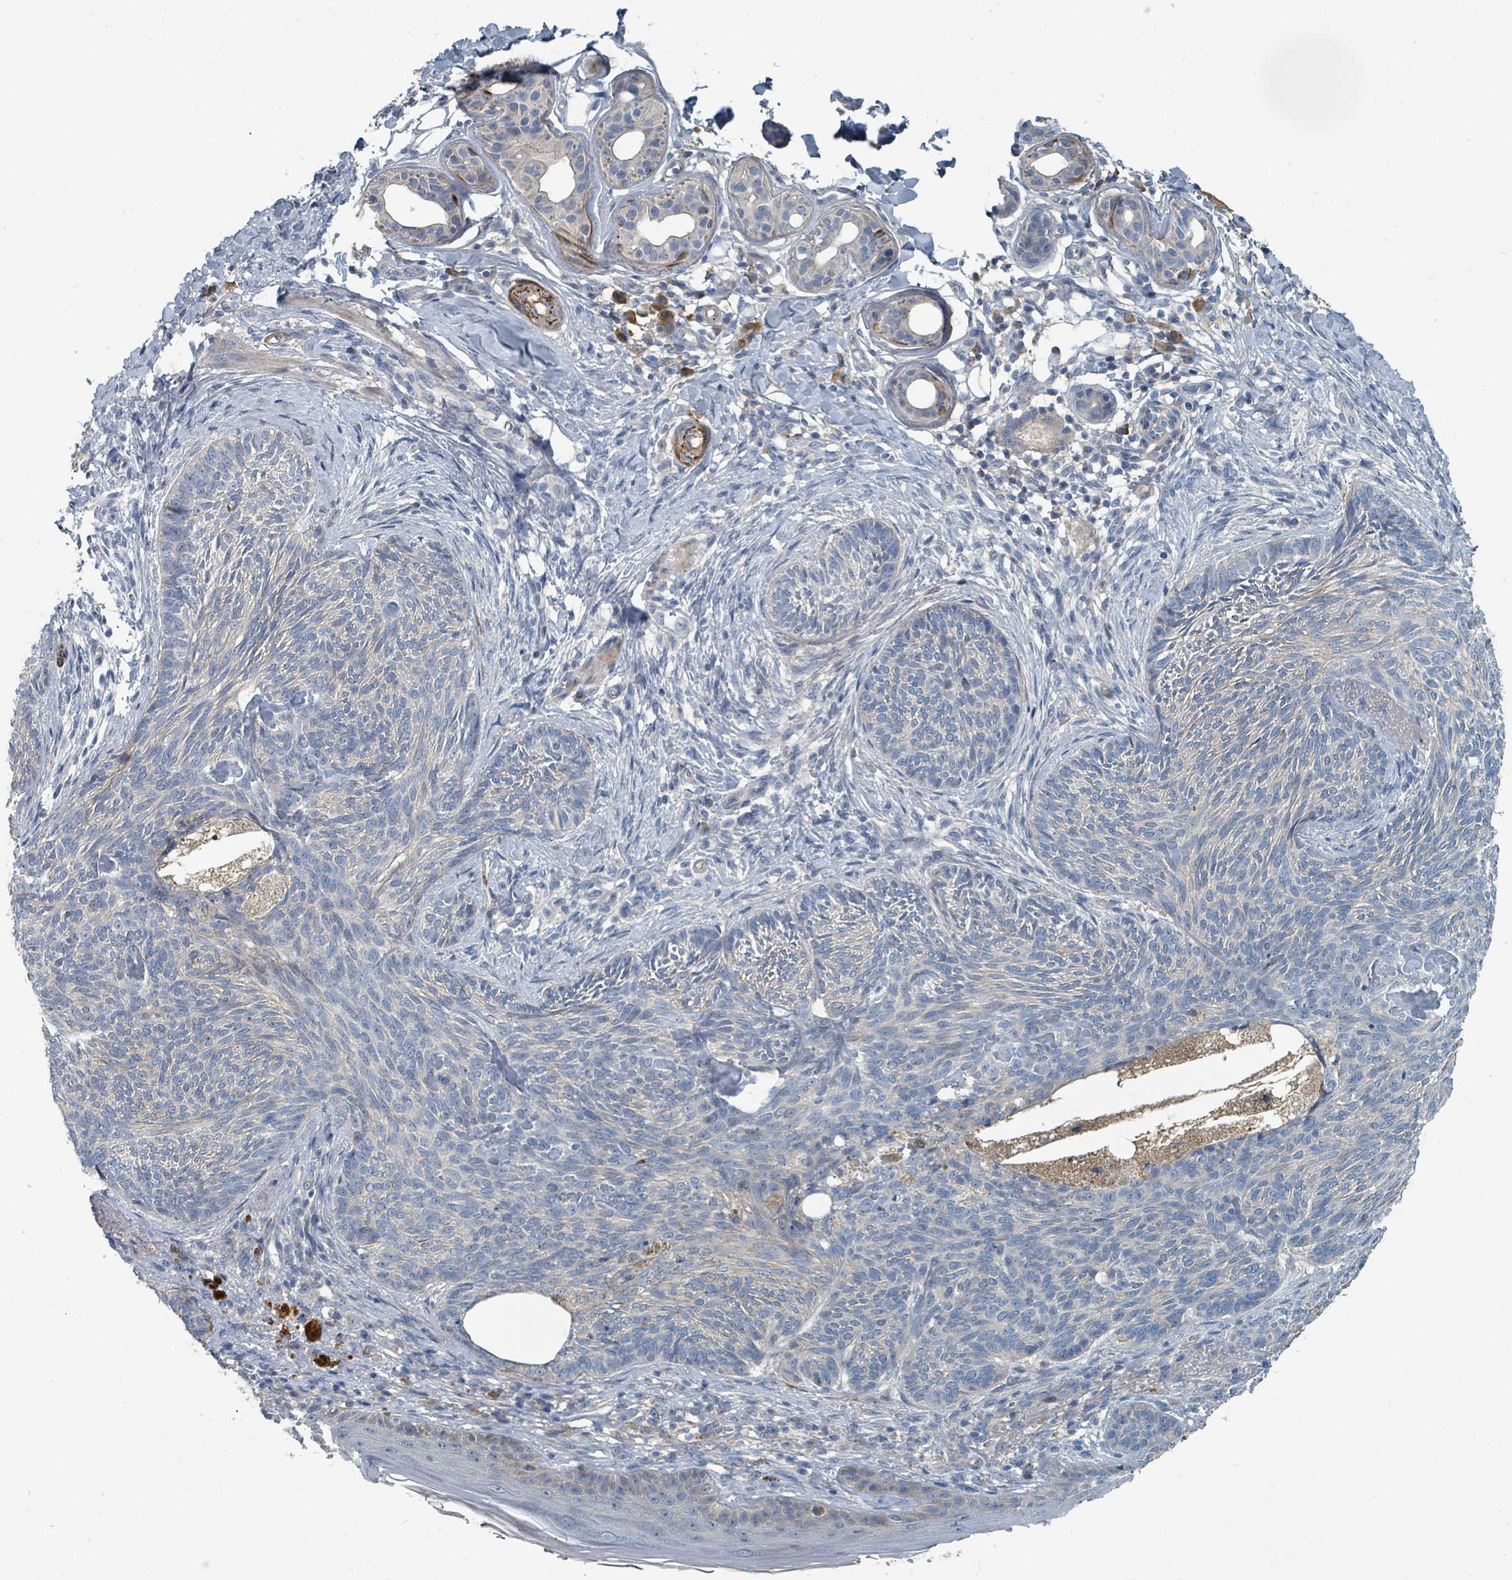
{"staining": {"intensity": "negative", "quantity": "none", "location": "none"}, "tissue": "skin cancer", "cell_type": "Tumor cells", "image_type": "cancer", "snomed": [{"axis": "morphology", "description": "Basal cell carcinoma"}, {"axis": "topography", "description": "Skin"}], "caption": "Tumor cells show no significant protein staining in skin basal cell carcinoma.", "gene": "SLC44A5", "patient": {"sex": "male", "age": 73}}